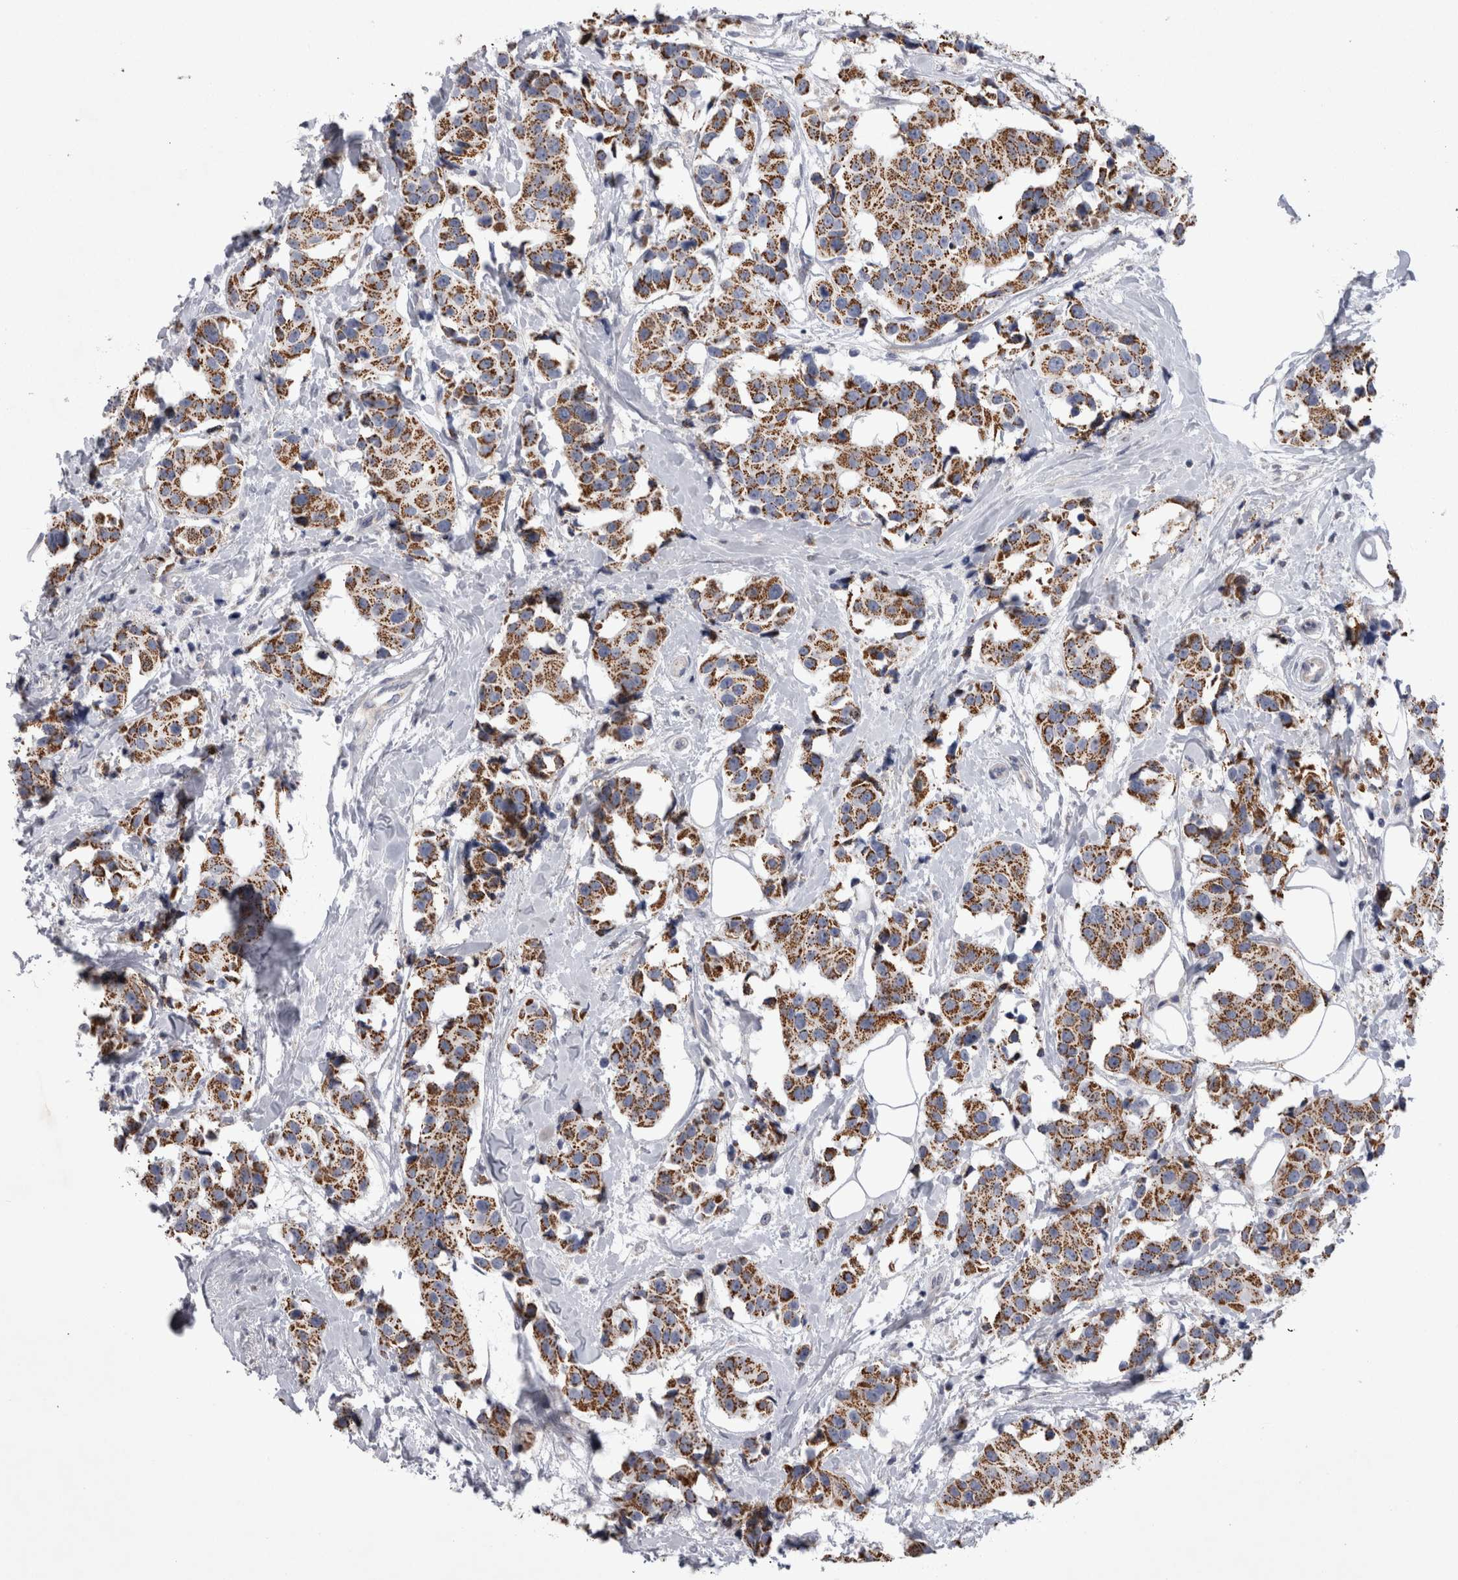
{"staining": {"intensity": "strong", "quantity": ">75%", "location": "cytoplasmic/membranous"}, "tissue": "breast cancer", "cell_type": "Tumor cells", "image_type": "cancer", "snomed": [{"axis": "morphology", "description": "Normal tissue, NOS"}, {"axis": "morphology", "description": "Duct carcinoma"}, {"axis": "topography", "description": "Breast"}], "caption": "The micrograph exhibits immunohistochemical staining of breast cancer (intraductal carcinoma). There is strong cytoplasmic/membranous positivity is appreciated in about >75% of tumor cells.", "gene": "HDHD3", "patient": {"sex": "female", "age": 39}}